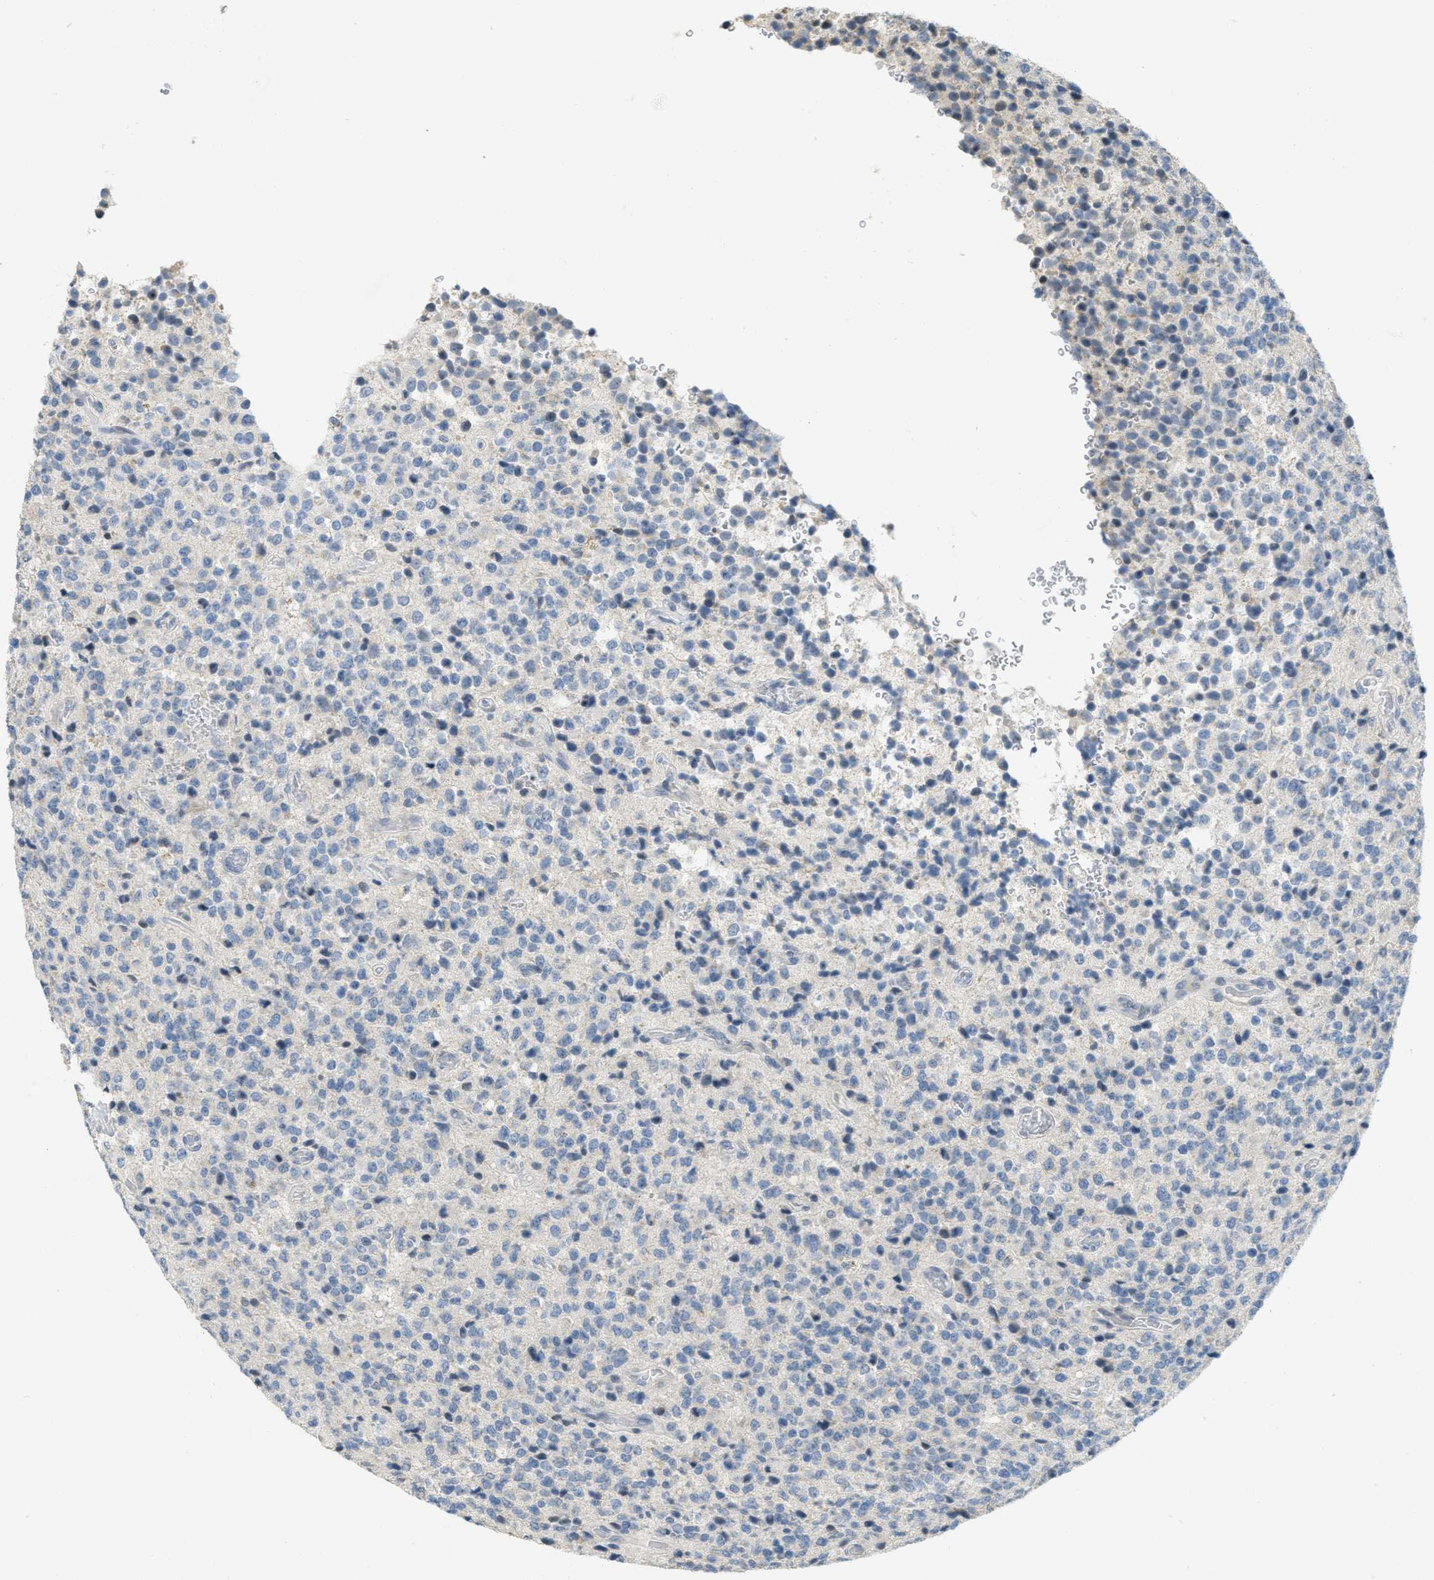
{"staining": {"intensity": "negative", "quantity": "none", "location": "none"}, "tissue": "glioma", "cell_type": "Tumor cells", "image_type": "cancer", "snomed": [{"axis": "morphology", "description": "Glioma, malignant, High grade"}, {"axis": "topography", "description": "pancreas cauda"}], "caption": "DAB immunohistochemical staining of human glioma displays no significant expression in tumor cells.", "gene": "TXNDC2", "patient": {"sex": "male", "age": 60}}